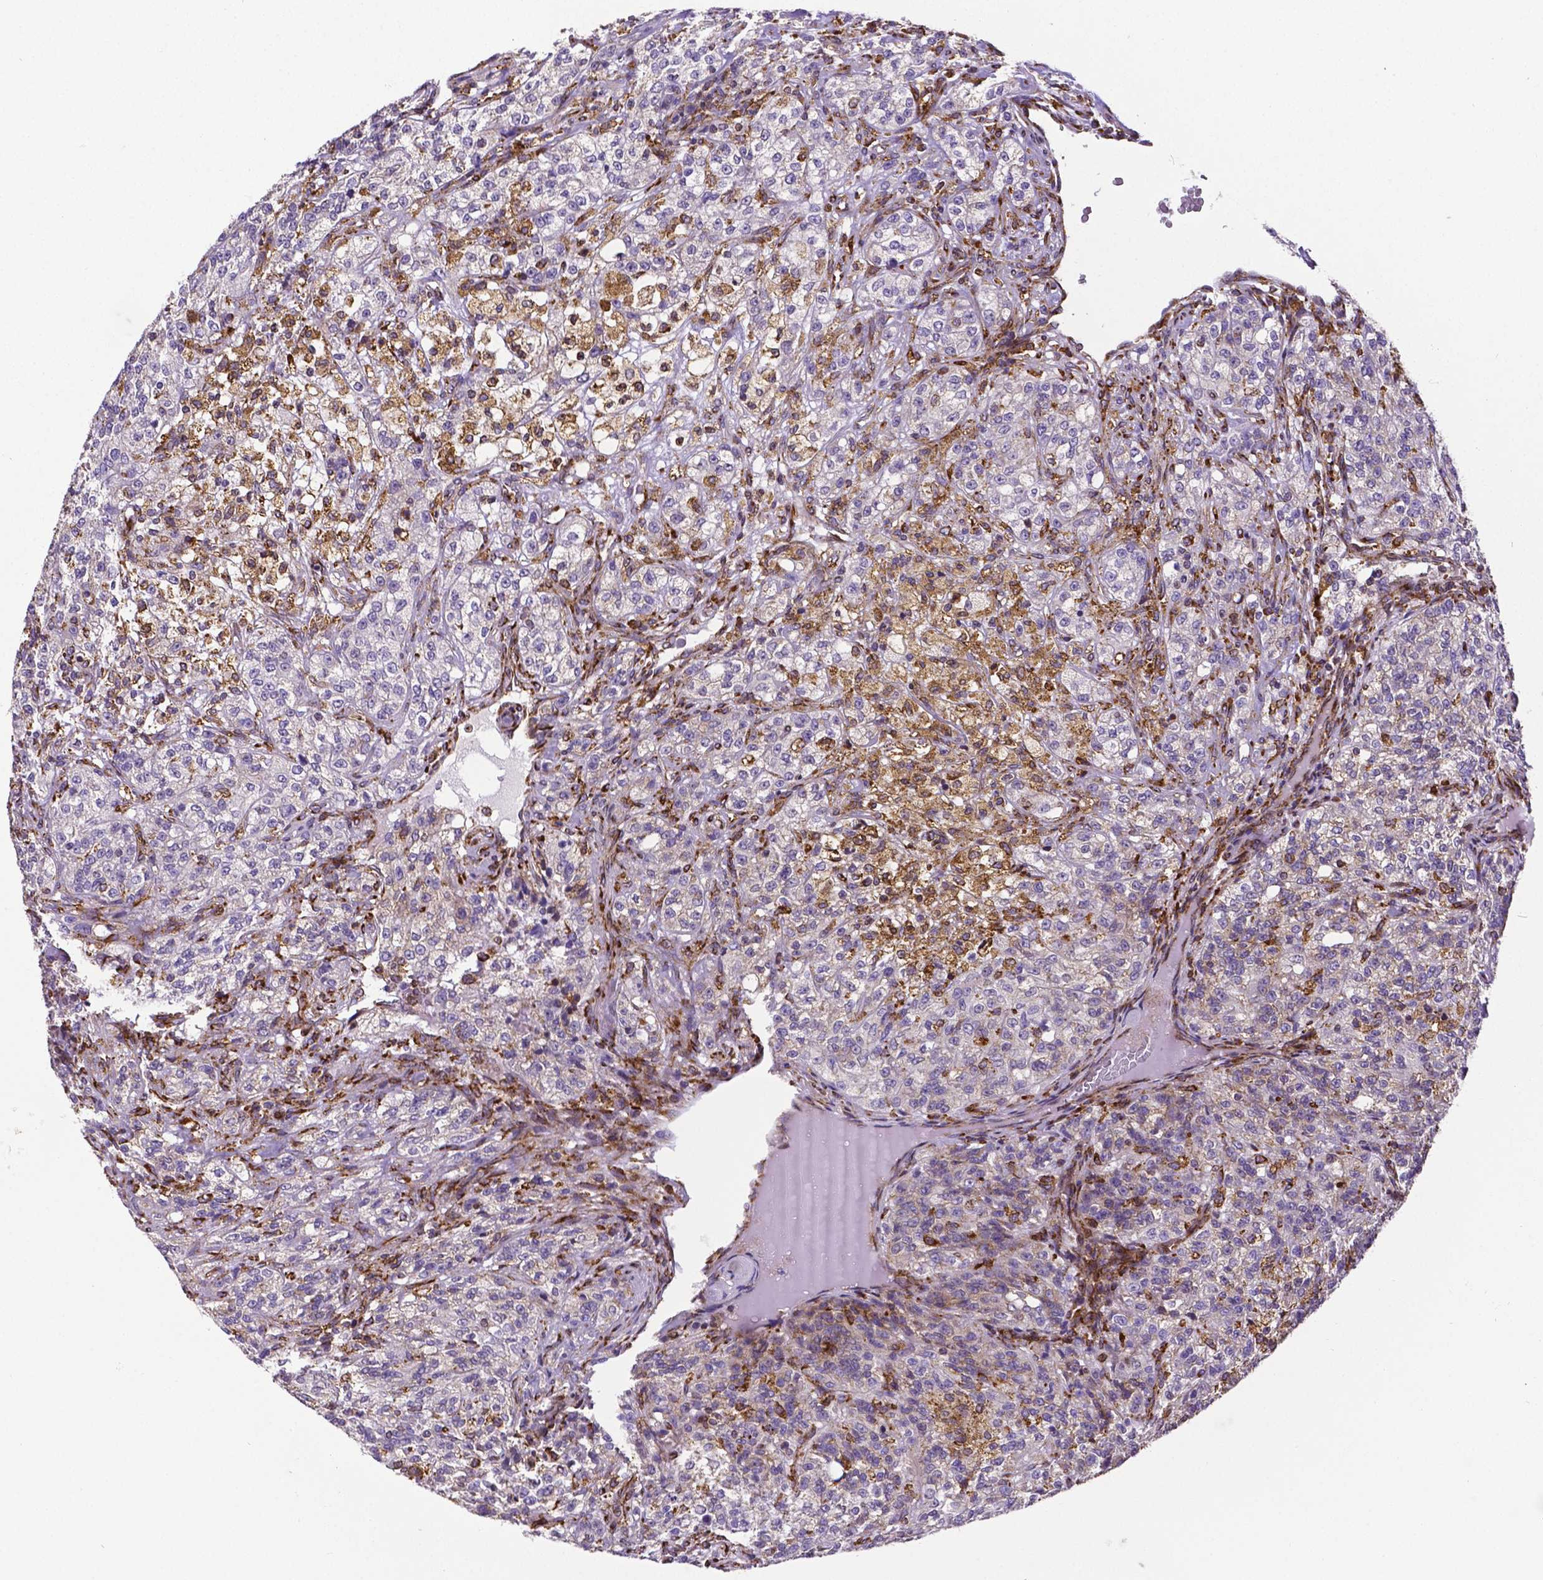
{"staining": {"intensity": "moderate", "quantity": "<25%", "location": "cytoplasmic/membranous"}, "tissue": "renal cancer", "cell_type": "Tumor cells", "image_type": "cancer", "snomed": [{"axis": "morphology", "description": "Adenocarcinoma, NOS"}, {"axis": "topography", "description": "Kidney"}], "caption": "The micrograph shows staining of renal cancer, revealing moderate cytoplasmic/membranous protein expression (brown color) within tumor cells.", "gene": "MTDH", "patient": {"sex": "female", "age": 63}}